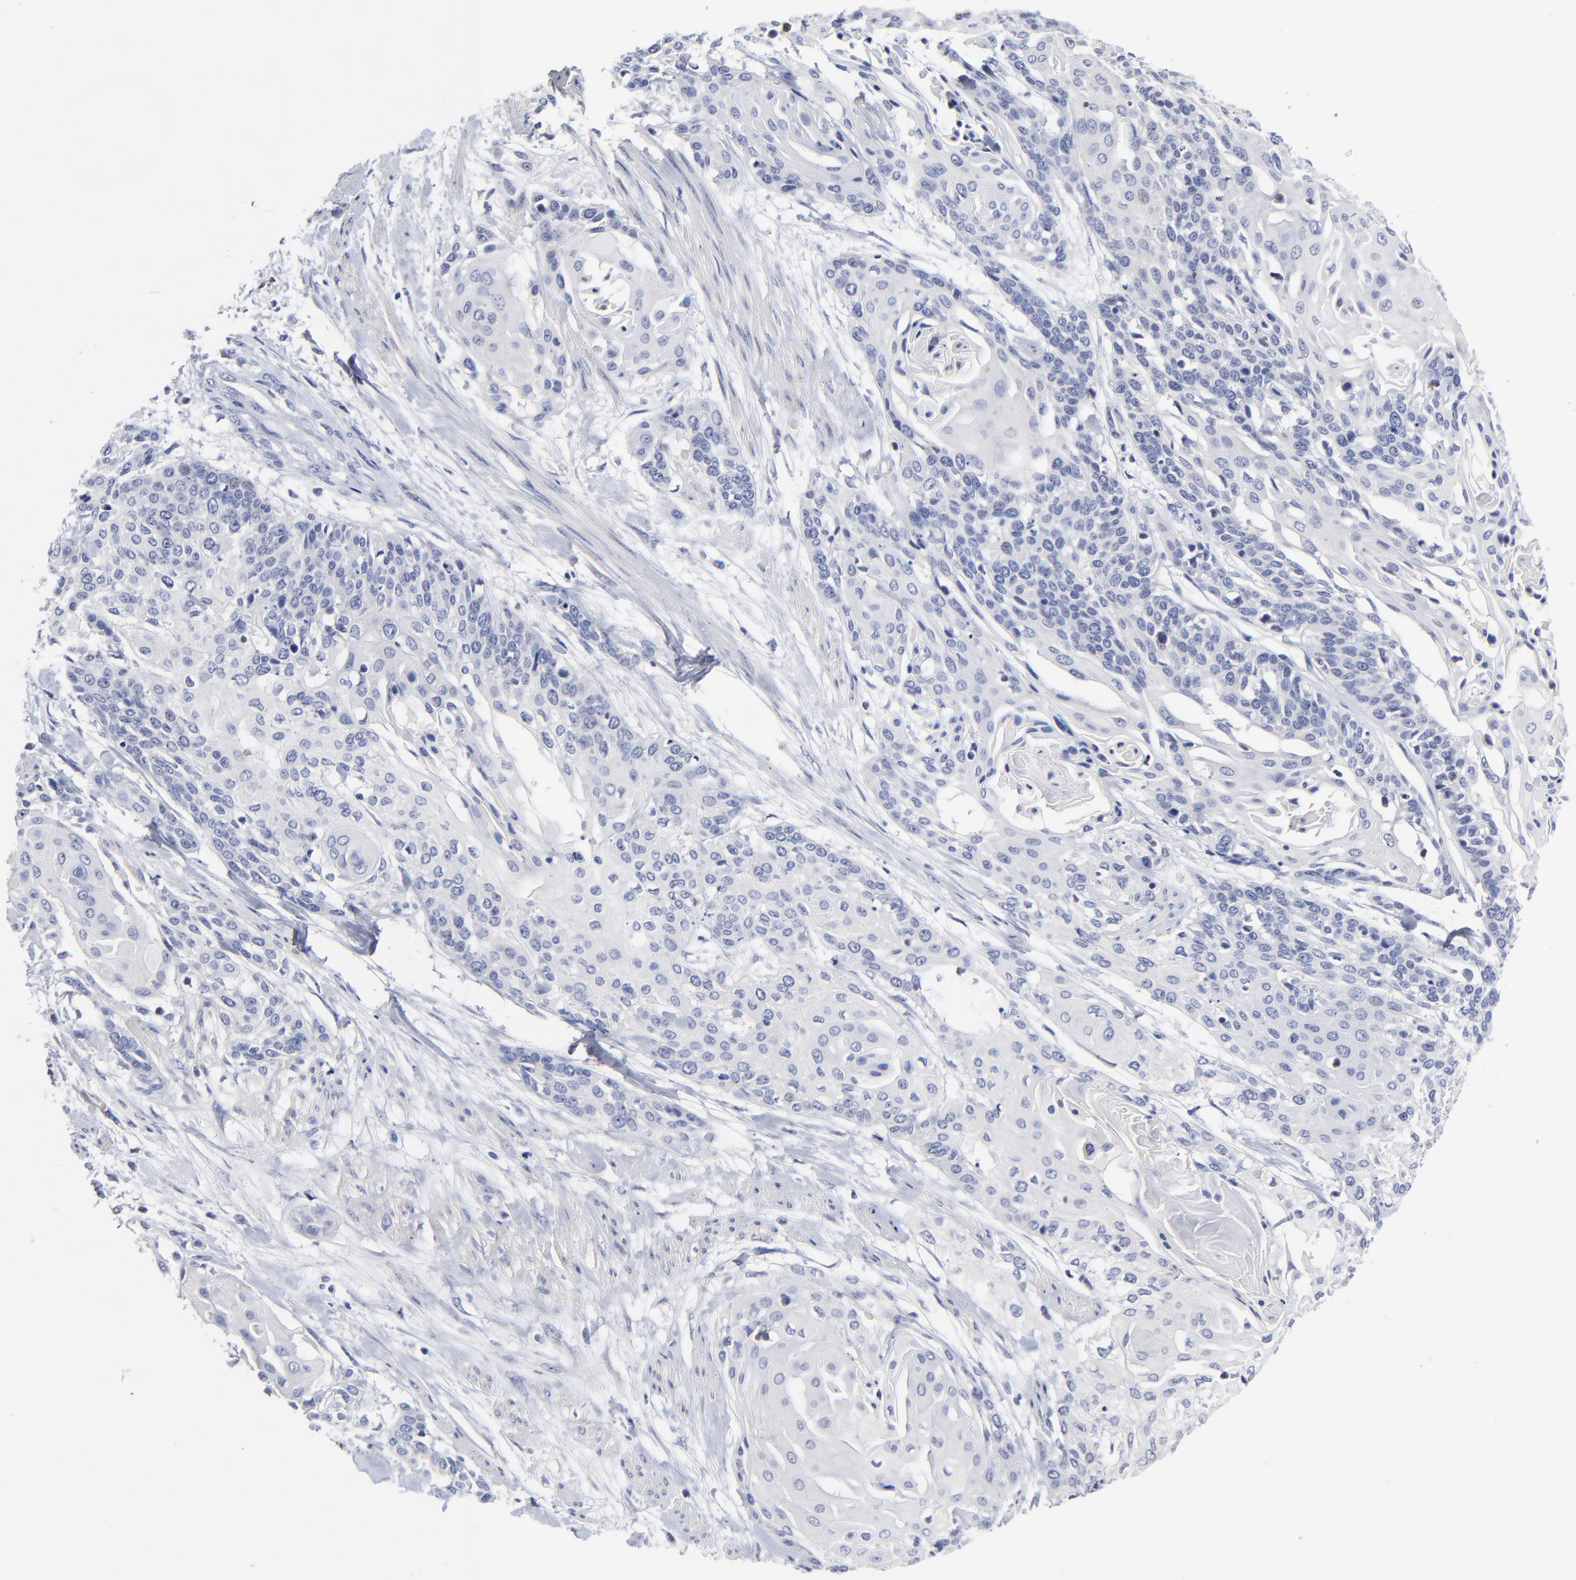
{"staining": {"intensity": "negative", "quantity": "none", "location": "none"}, "tissue": "cervical cancer", "cell_type": "Tumor cells", "image_type": "cancer", "snomed": [{"axis": "morphology", "description": "Squamous cell carcinoma, NOS"}, {"axis": "topography", "description": "Cervix"}], "caption": "This is a micrograph of immunohistochemistry staining of cervical cancer, which shows no expression in tumor cells. (DAB immunohistochemistry (IHC) visualized using brightfield microscopy, high magnification).", "gene": "TRAT1", "patient": {"sex": "female", "age": 57}}